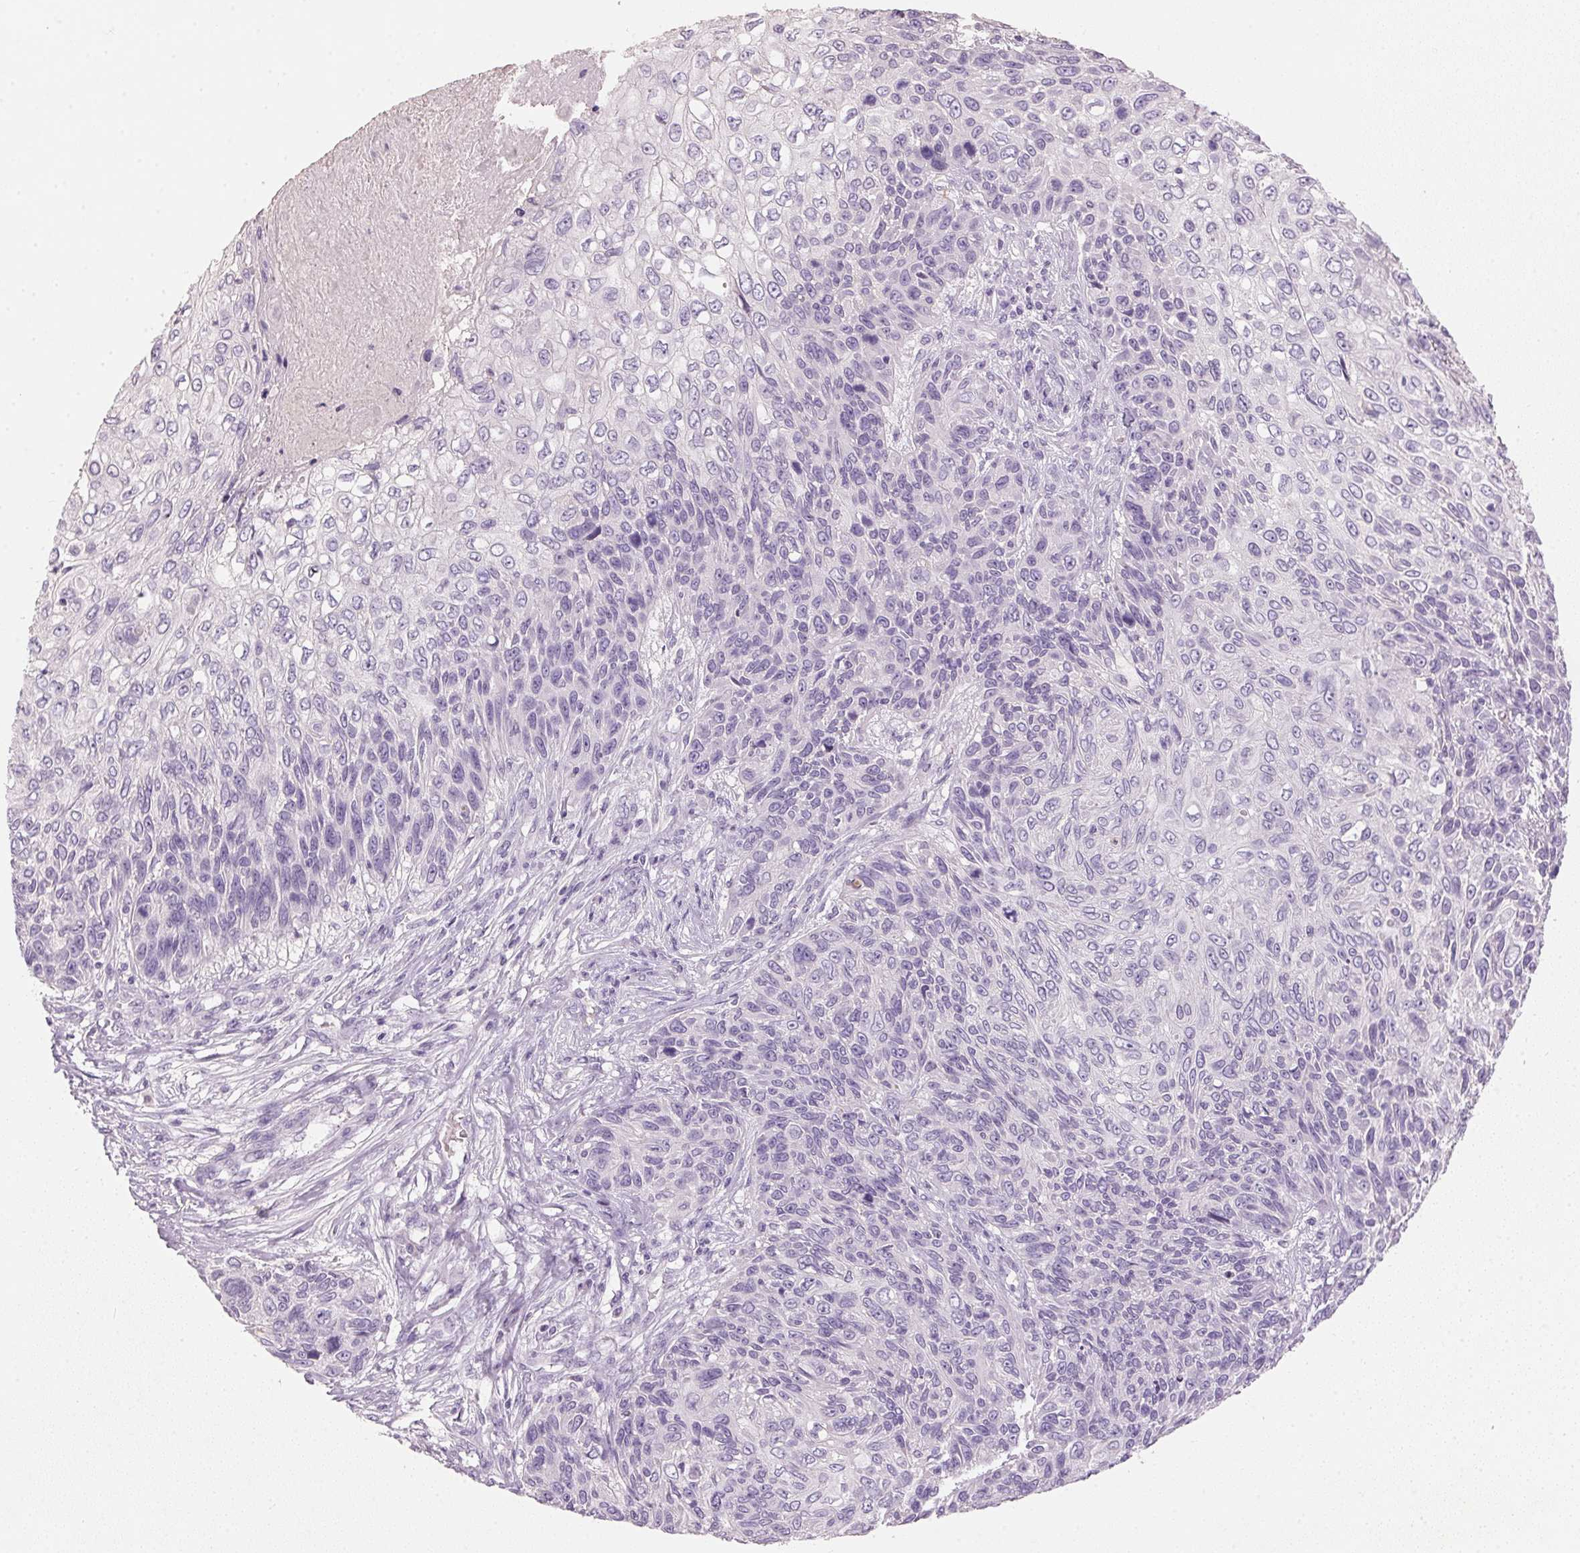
{"staining": {"intensity": "negative", "quantity": "none", "location": "none"}, "tissue": "skin cancer", "cell_type": "Tumor cells", "image_type": "cancer", "snomed": [{"axis": "morphology", "description": "Squamous cell carcinoma, NOS"}, {"axis": "topography", "description": "Skin"}], "caption": "Human skin cancer (squamous cell carcinoma) stained for a protein using IHC reveals no positivity in tumor cells.", "gene": "HSD17B1", "patient": {"sex": "male", "age": 92}}